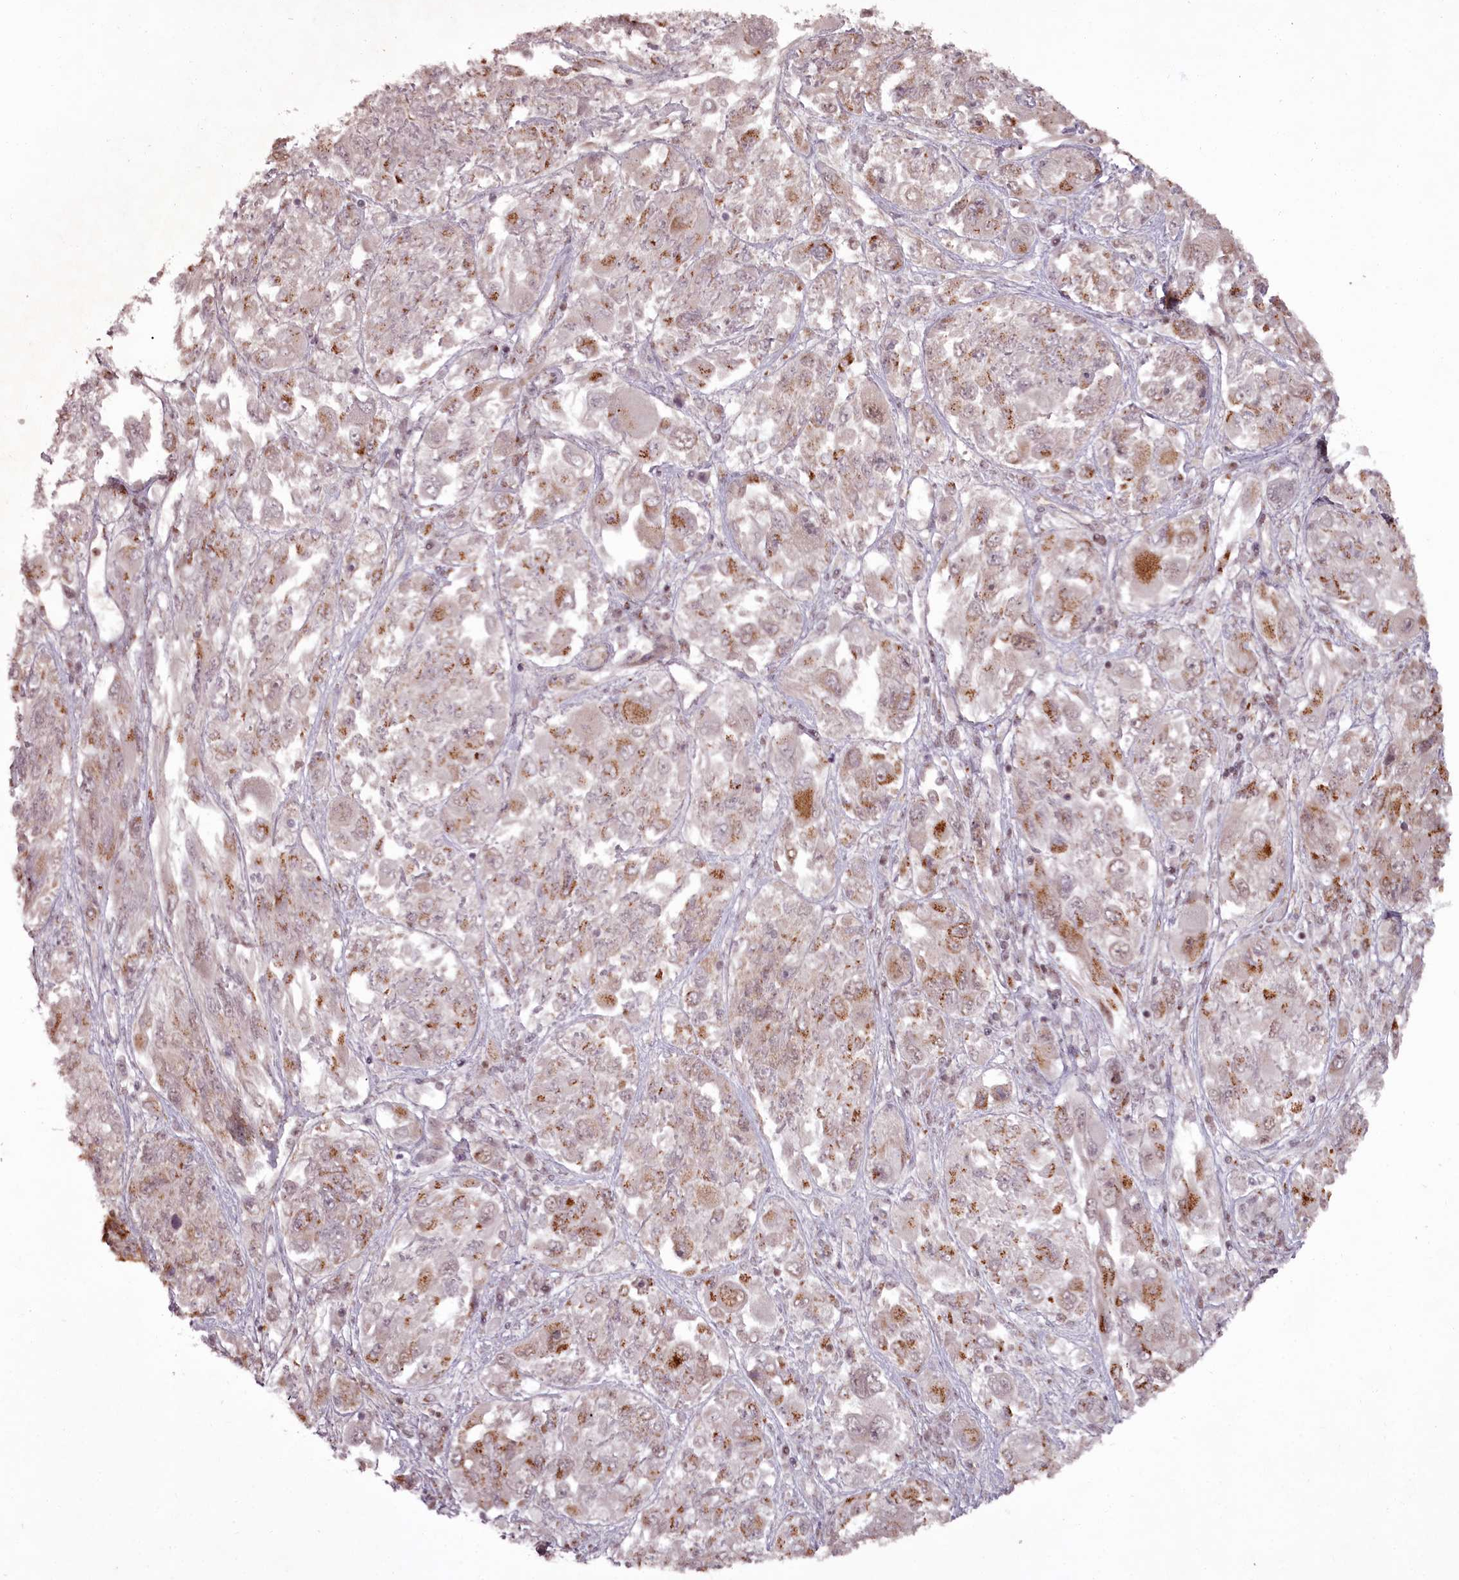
{"staining": {"intensity": "moderate", "quantity": "25%-75%", "location": "nuclear"}, "tissue": "melanoma", "cell_type": "Tumor cells", "image_type": "cancer", "snomed": [{"axis": "morphology", "description": "Malignant melanoma, NOS"}, {"axis": "topography", "description": "Skin"}], "caption": "This histopathology image displays melanoma stained with immunohistochemistry to label a protein in brown. The nuclear of tumor cells show moderate positivity for the protein. Nuclei are counter-stained blue.", "gene": "CEP83", "patient": {"sex": "female", "age": 91}}